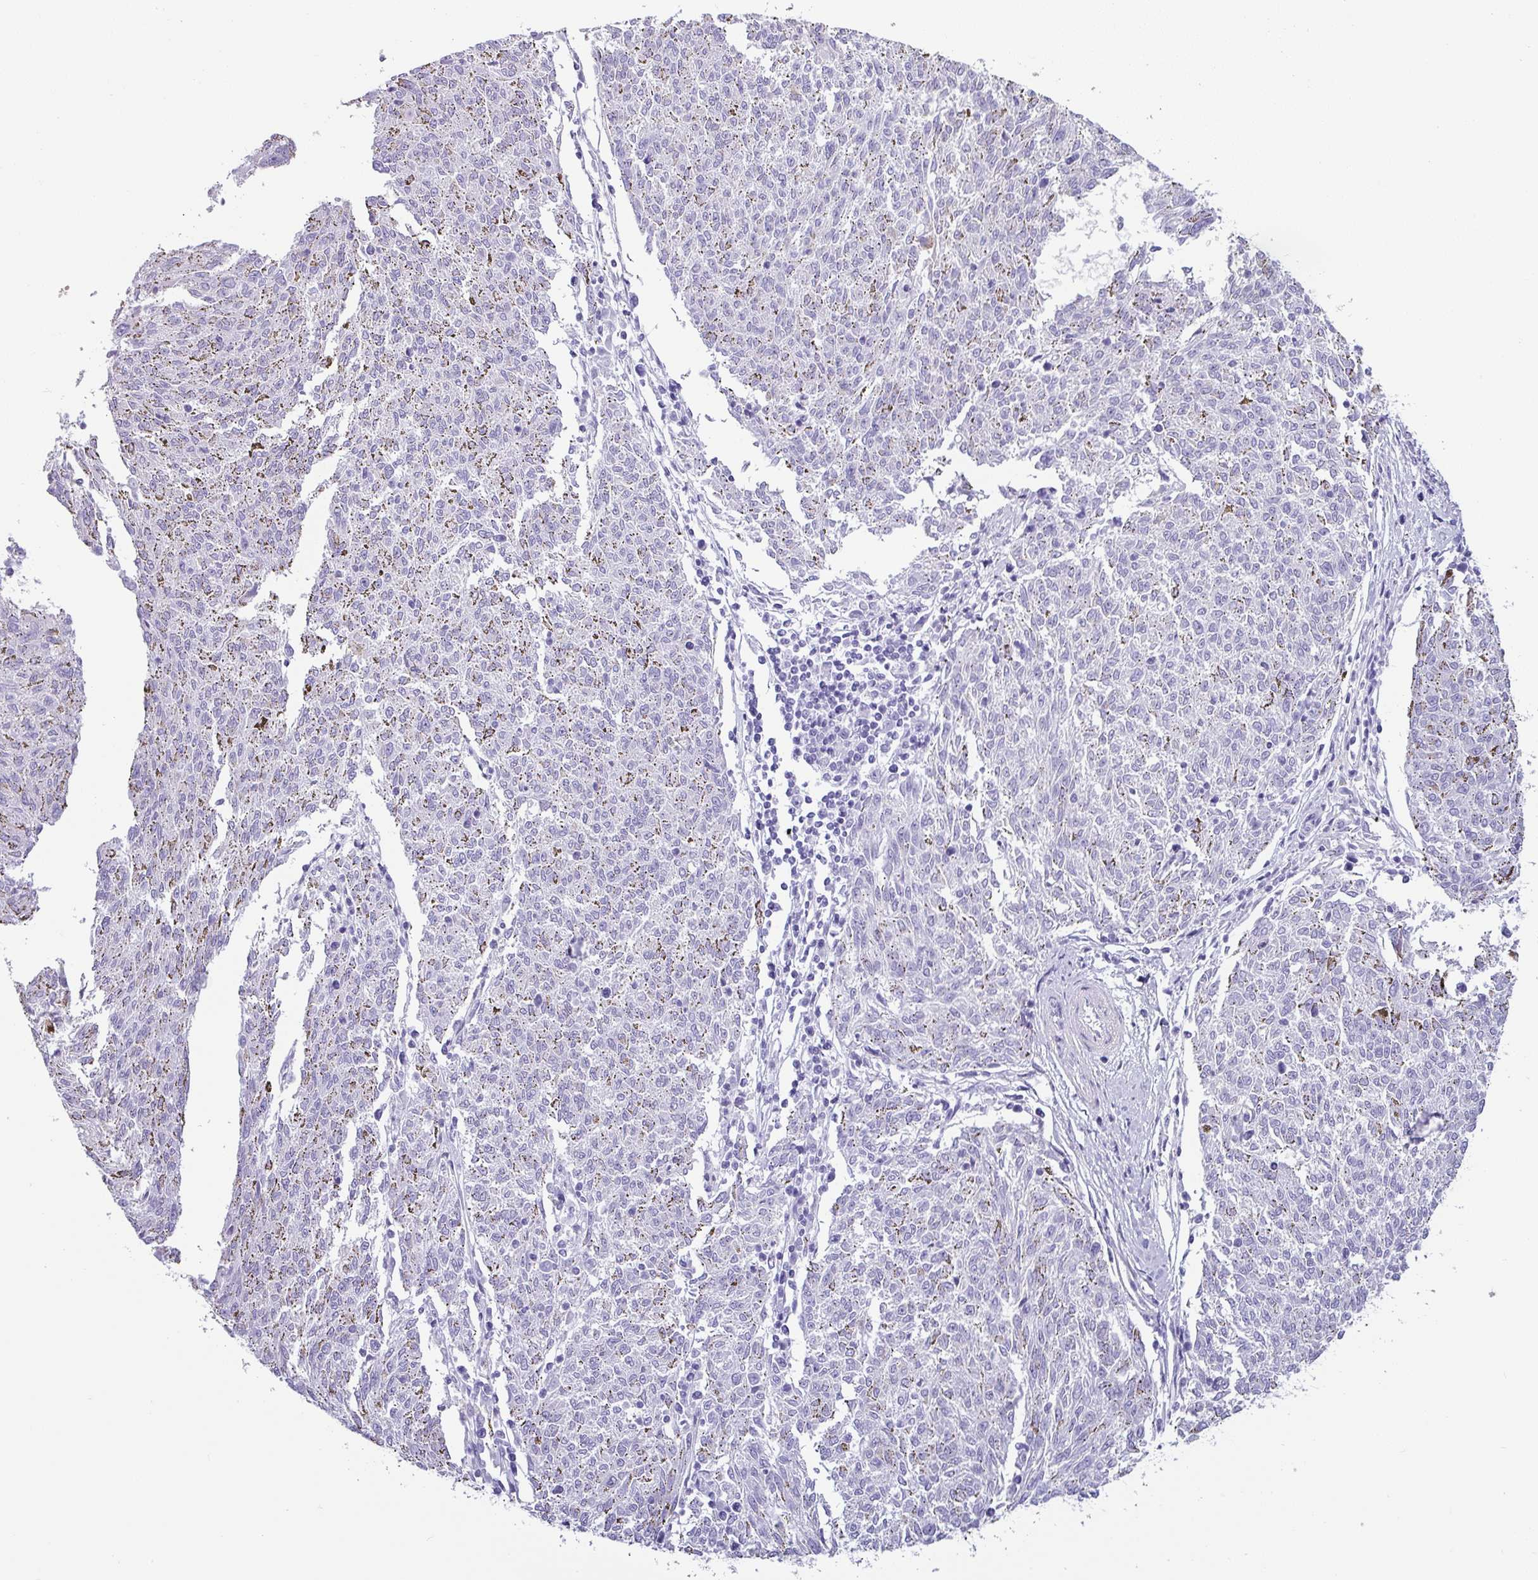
{"staining": {"intensity": "negative", "quantity": "none", "location": "none"}, "tissue": "melanoma", "cell_type": "Tumor cells", "image_type": "cancer", "snomed": [{"axis": "morphology", "description": "Malignant melanoma, NOS"}, {"axis": "topography", "description": "Skin"}], "caption": "Tumor cells are negative for protein expression in human melanoma. (DAB (3,3'-diaminobenzidine) immunohistochemistry with hematoxylin counter stain).", "gene": "VCY1B", "patient": {"sex": "female", "age": 72}}